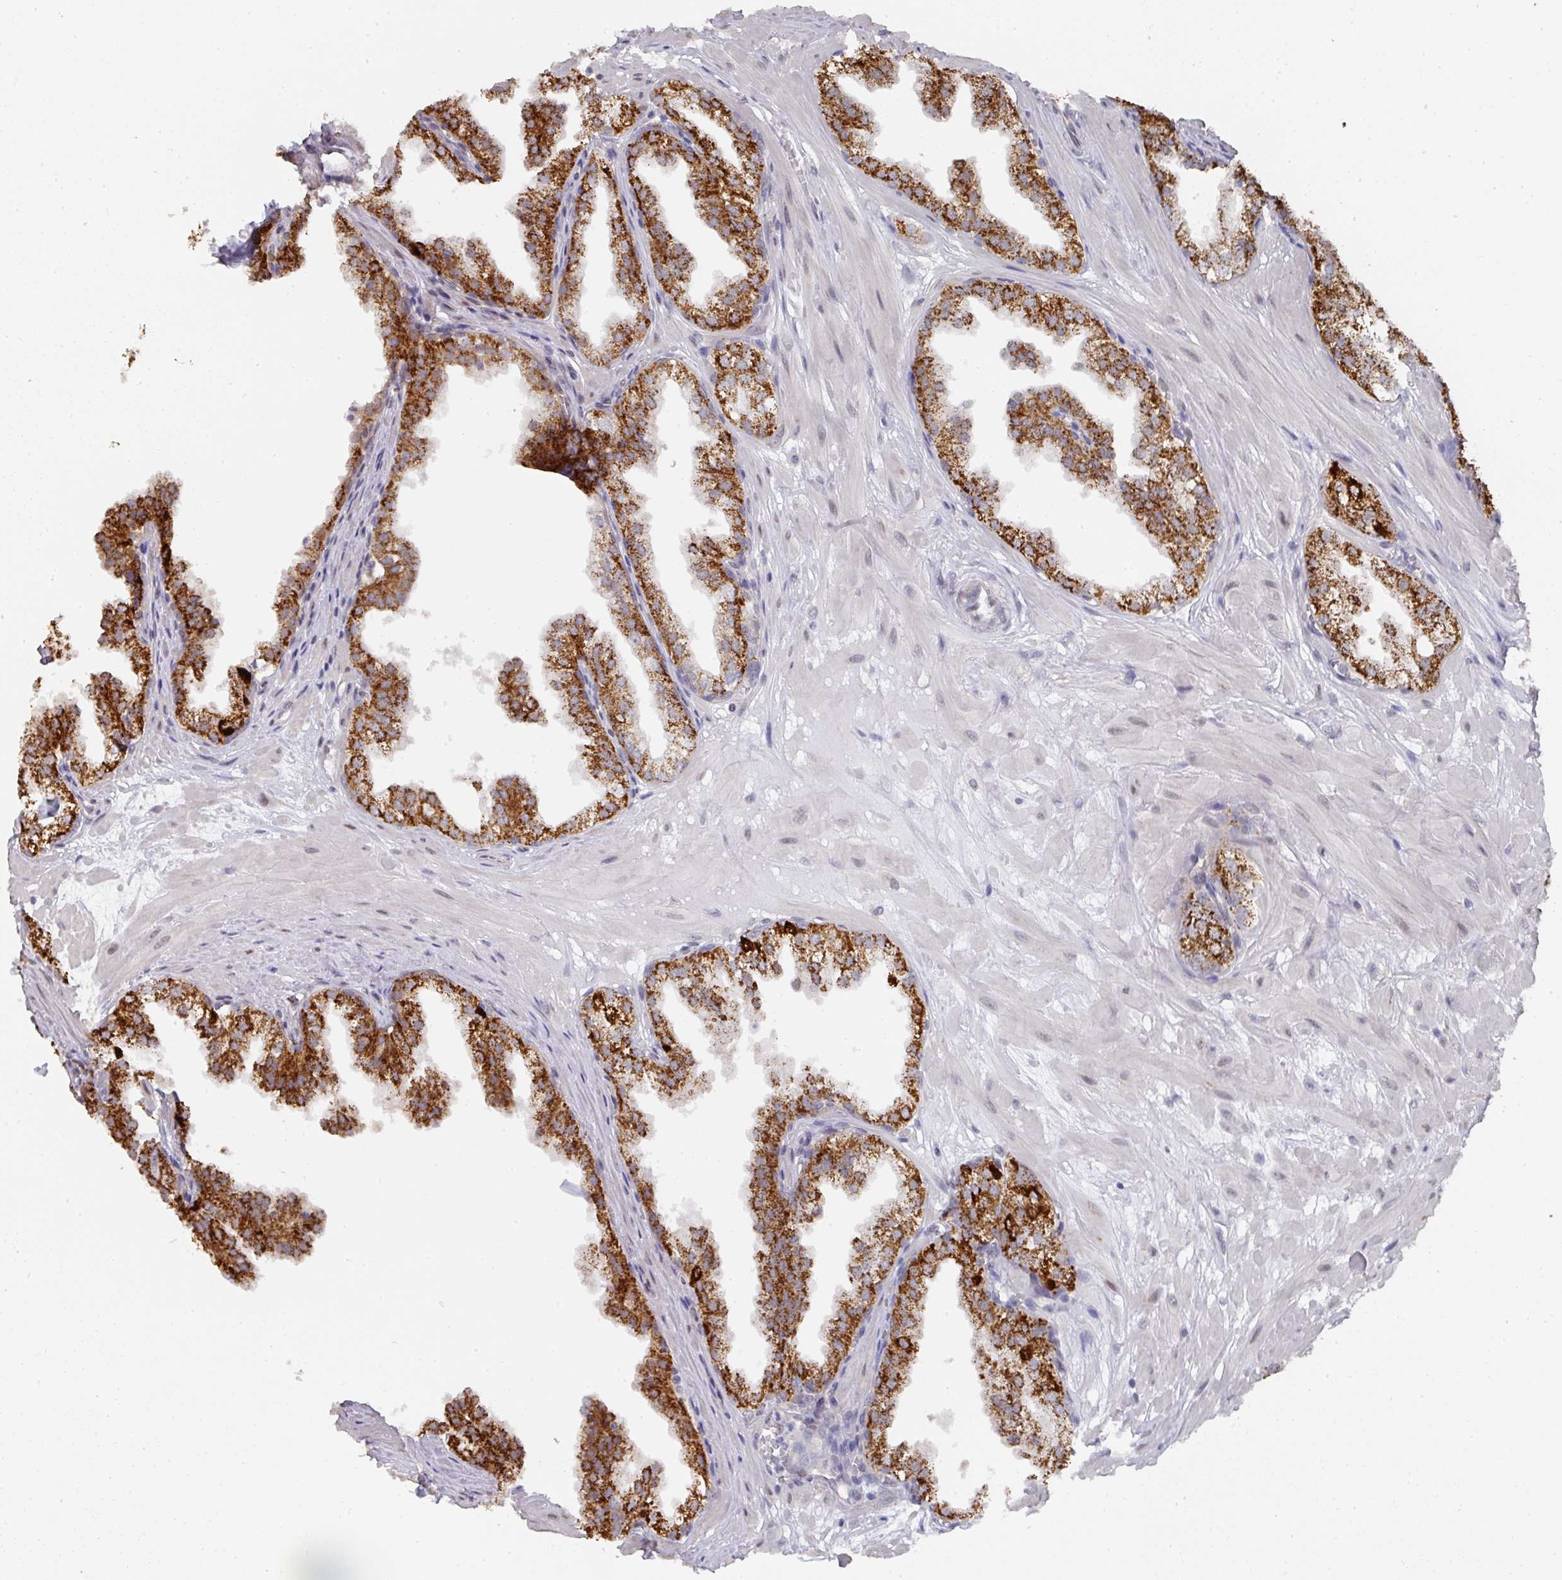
{"staining": {"intensity": "strong", "quantity": ">75%", "location": "cytoplasmic/membranous"}, "tissue": "prostate", "cell_type": "Glandular cells", "image_type": "normal", "snomed": [{"axis": "morphology", "description": "Normal tissue, NOS"}, {"axis": "topography", "description": "Prostate"}, {"axis": "topography", "description": "Peripheral nerve tissue"}], "caption": "Immunohistochemical staining of benign human prostate exhibits strong cytoplasmic/membranous protein staining in approximately >75% of glandular cells. (DAB (3,3'-diaminobenzidine) IHC with brightfield microscopy, high magnification).", "gene": "C18orf25", "patient": {"sex": "male", "age": 55}}